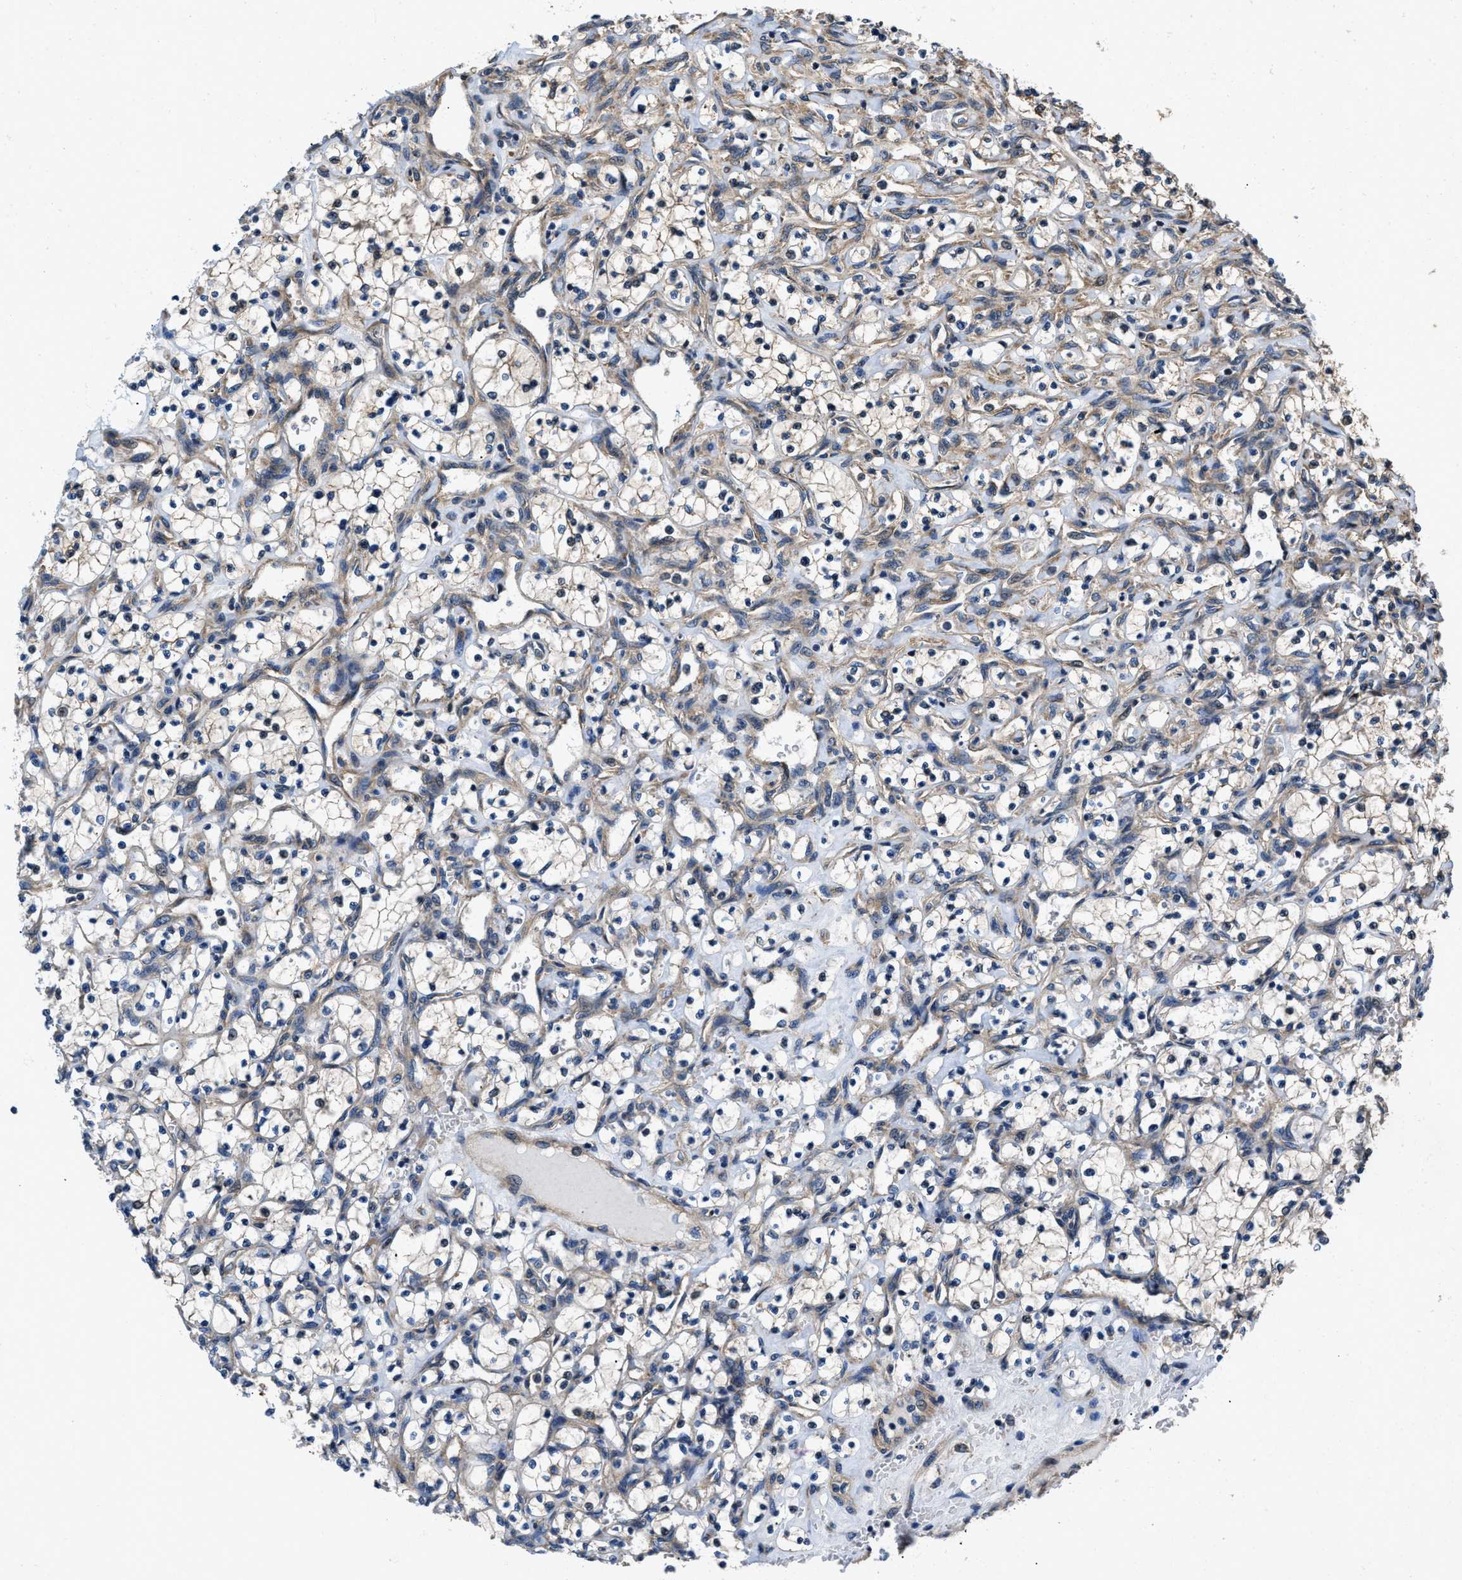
{"staining": {"intensity": "weak", "quantity": "<25%", "location": "cytoplasmic/membranous"}, "tissue": "renal cancer", "cell_type": "Tumor cells", "image_type": "cancer", "snomed": [{"axis": "morphology", "description": "Adenocarcinoma, NOS"}, {"axis": "topography", "description": "Kidney"}], "caption": "Immunohistochemical staining of renal cancer reveals no significant expression in tumor cells. Brightfield microscopy of IHC stained with DAB (brown) and hematoxylin (blue), captured at high magnification.", "gene": "CEP128", "patient": {"sex": "female", "age": 69}}